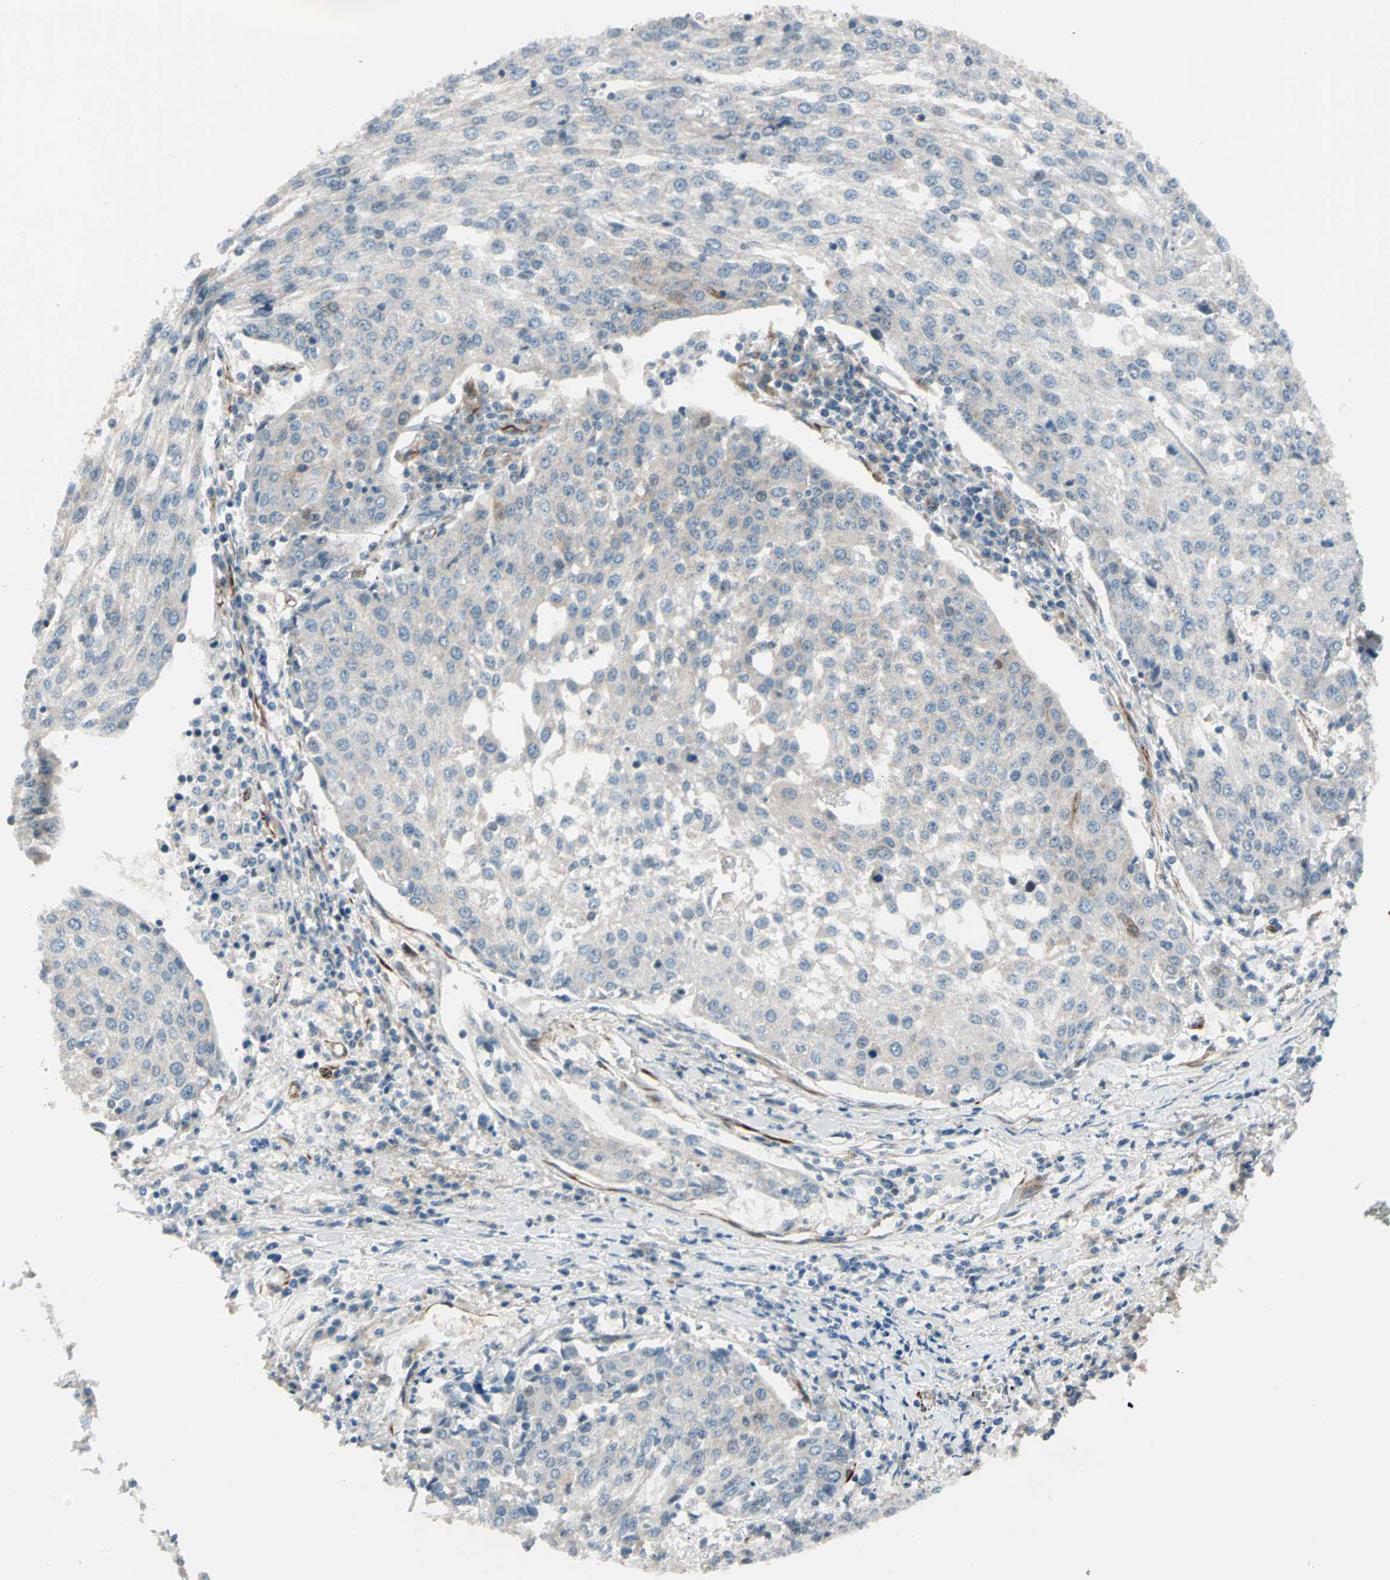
{"staining": {"intensity": "weak", "quantity": "<25%", "location": "cytoplasmic/membranous"}, "tissue": "urothelial cancer", "cell_type": "Tumor cells", "image_type": "cancer", "snomed": [{"axis": "morphology", "description": "Urothelial carcinoma, High grade"}, {"axis": "topography", "description": "Urinary bladder"}], "caption": "A photomicrograph of high-grade urothelial carcinoma stained for a protein exhibits no brown staining in tumor cells.", "gene": "EXD2", "patient": {"sex": "female", "age": 85}}